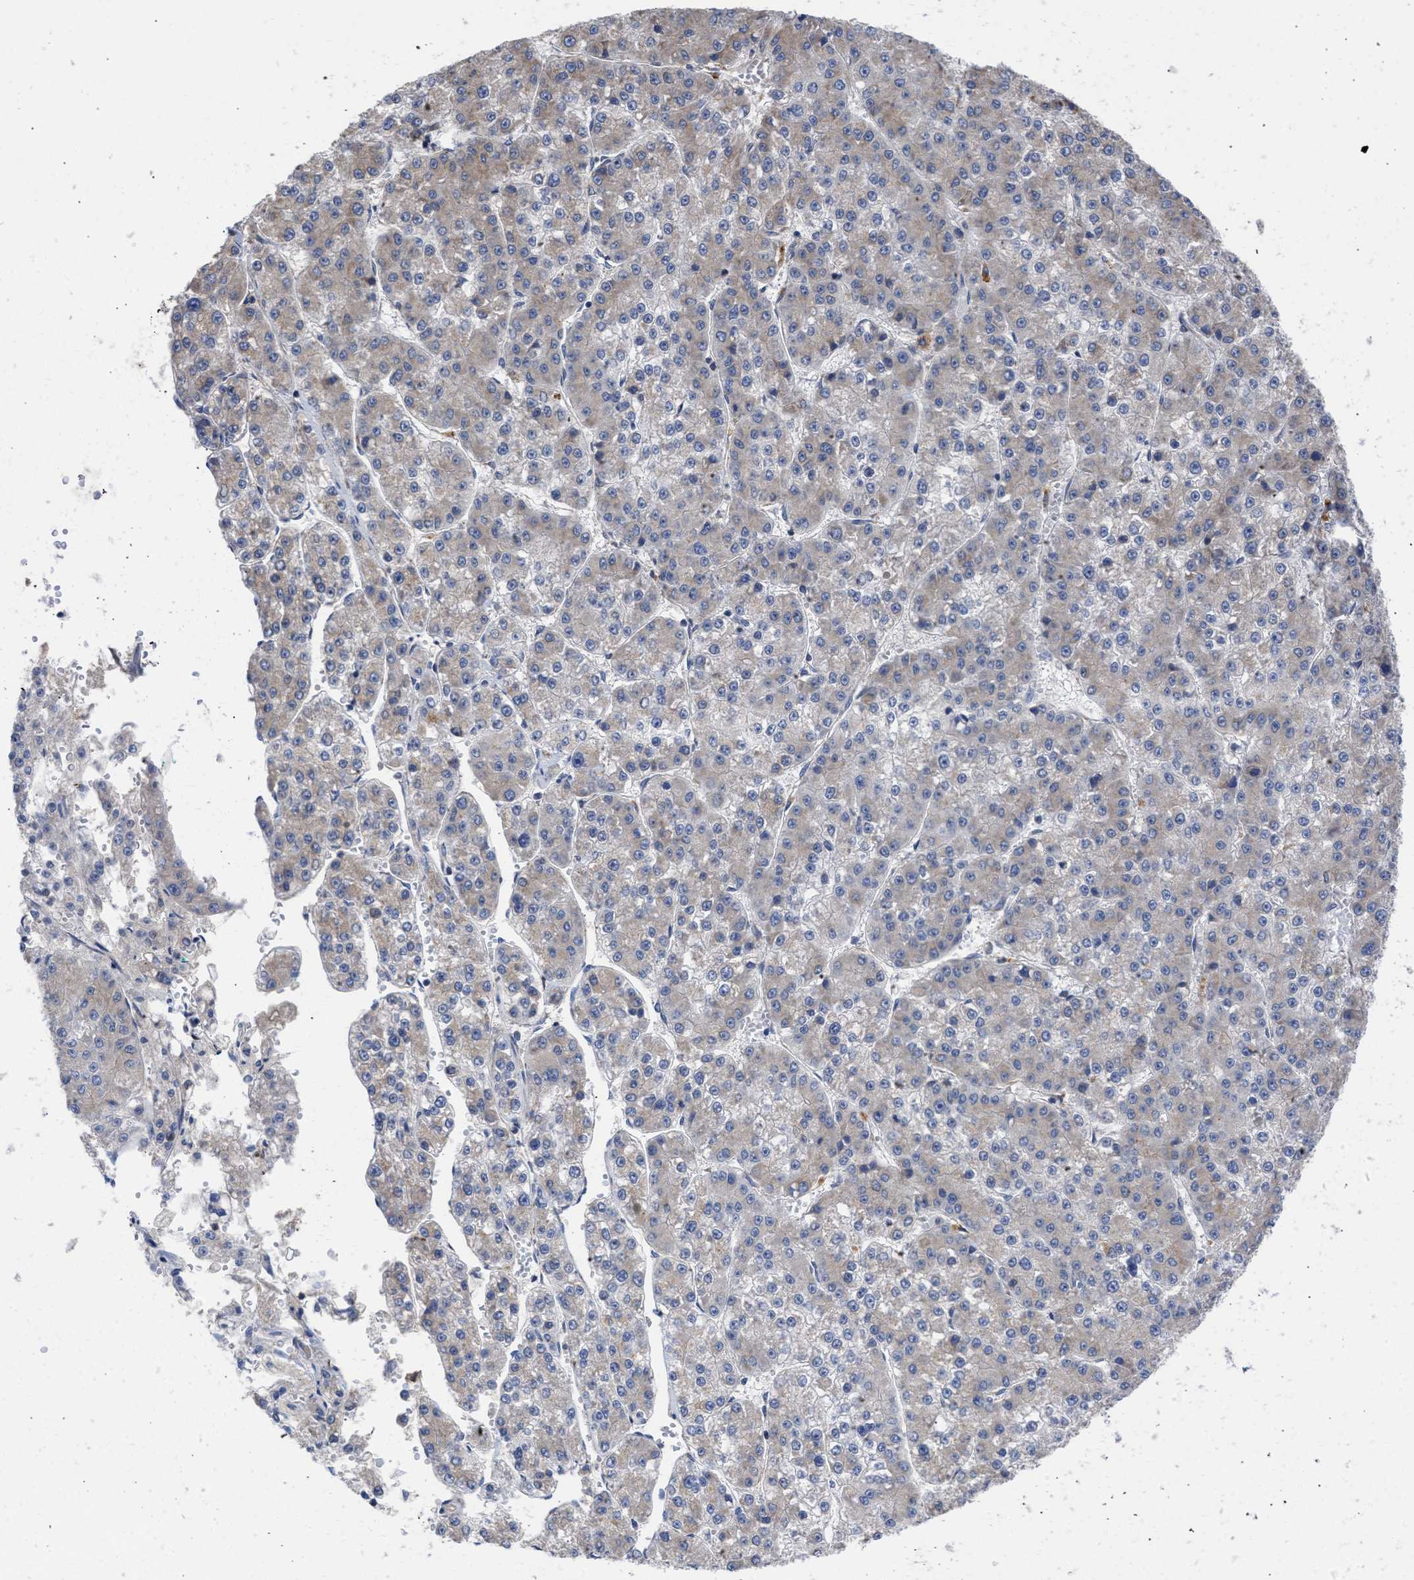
{"staining": {"intensity": "weak", "quantity": "25%-75%", "location": "cytoplasmic/membranous"}, "tissue": "liver cancer", "cell_type": "Tumor cells", "image_type": "cancer", "snomed": [{"axis": "morphology", "description": "Carcinoma, Hepatocellular, NOS"}, {"axis": "topography", "description": "Liver"}], "caption": "The image displays a brown stain indicating the presence of a protein in the cytoplasmic/membranous of tumor cells in hepatocellular carcinoma (liver). (DAB = brown stain, brightfield microscopy at high magnification).", "gene": "MAP2K3", "patient": {"sex": "female", "age": 73}}